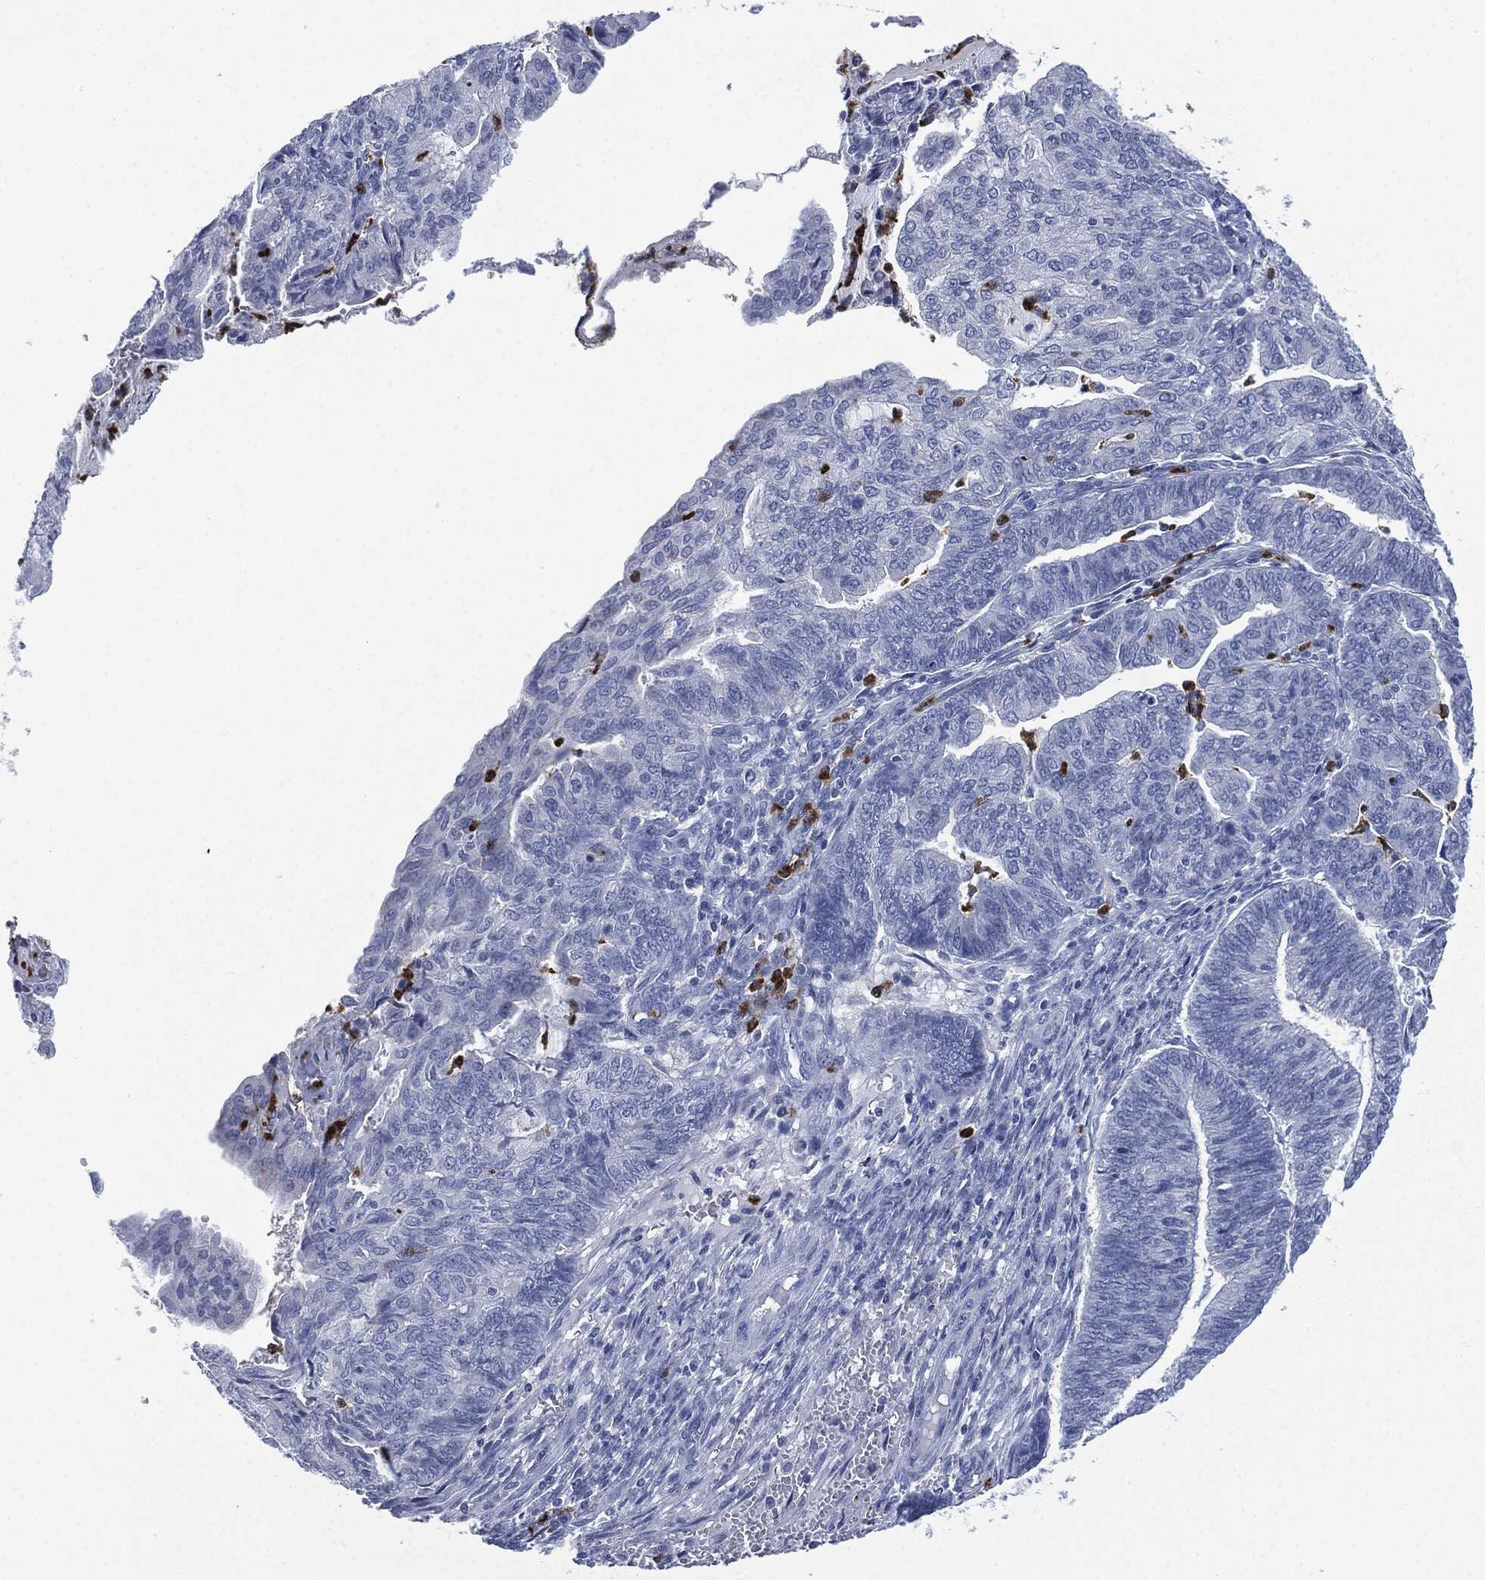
{"staining": {"intensity": "negative", "quantity": "none", "location": "none"}, "tissue": "endometrial cancer", "cell_type": "Tumor cells", "image_type": "cancer", "snomed": [{"axis": "morphology", "description": "Adenocarcinoma, NOS"}, {"axis": "topography", "description": "Endometrium"}], "caption": "Human endometrial cancer (adenocarcinoma) stained for a protein using immunohistochemistry demonstrates no expression in tumor cells.", "gene": "CEACAM8", "patient": {"sex": "female", "age": 82}}